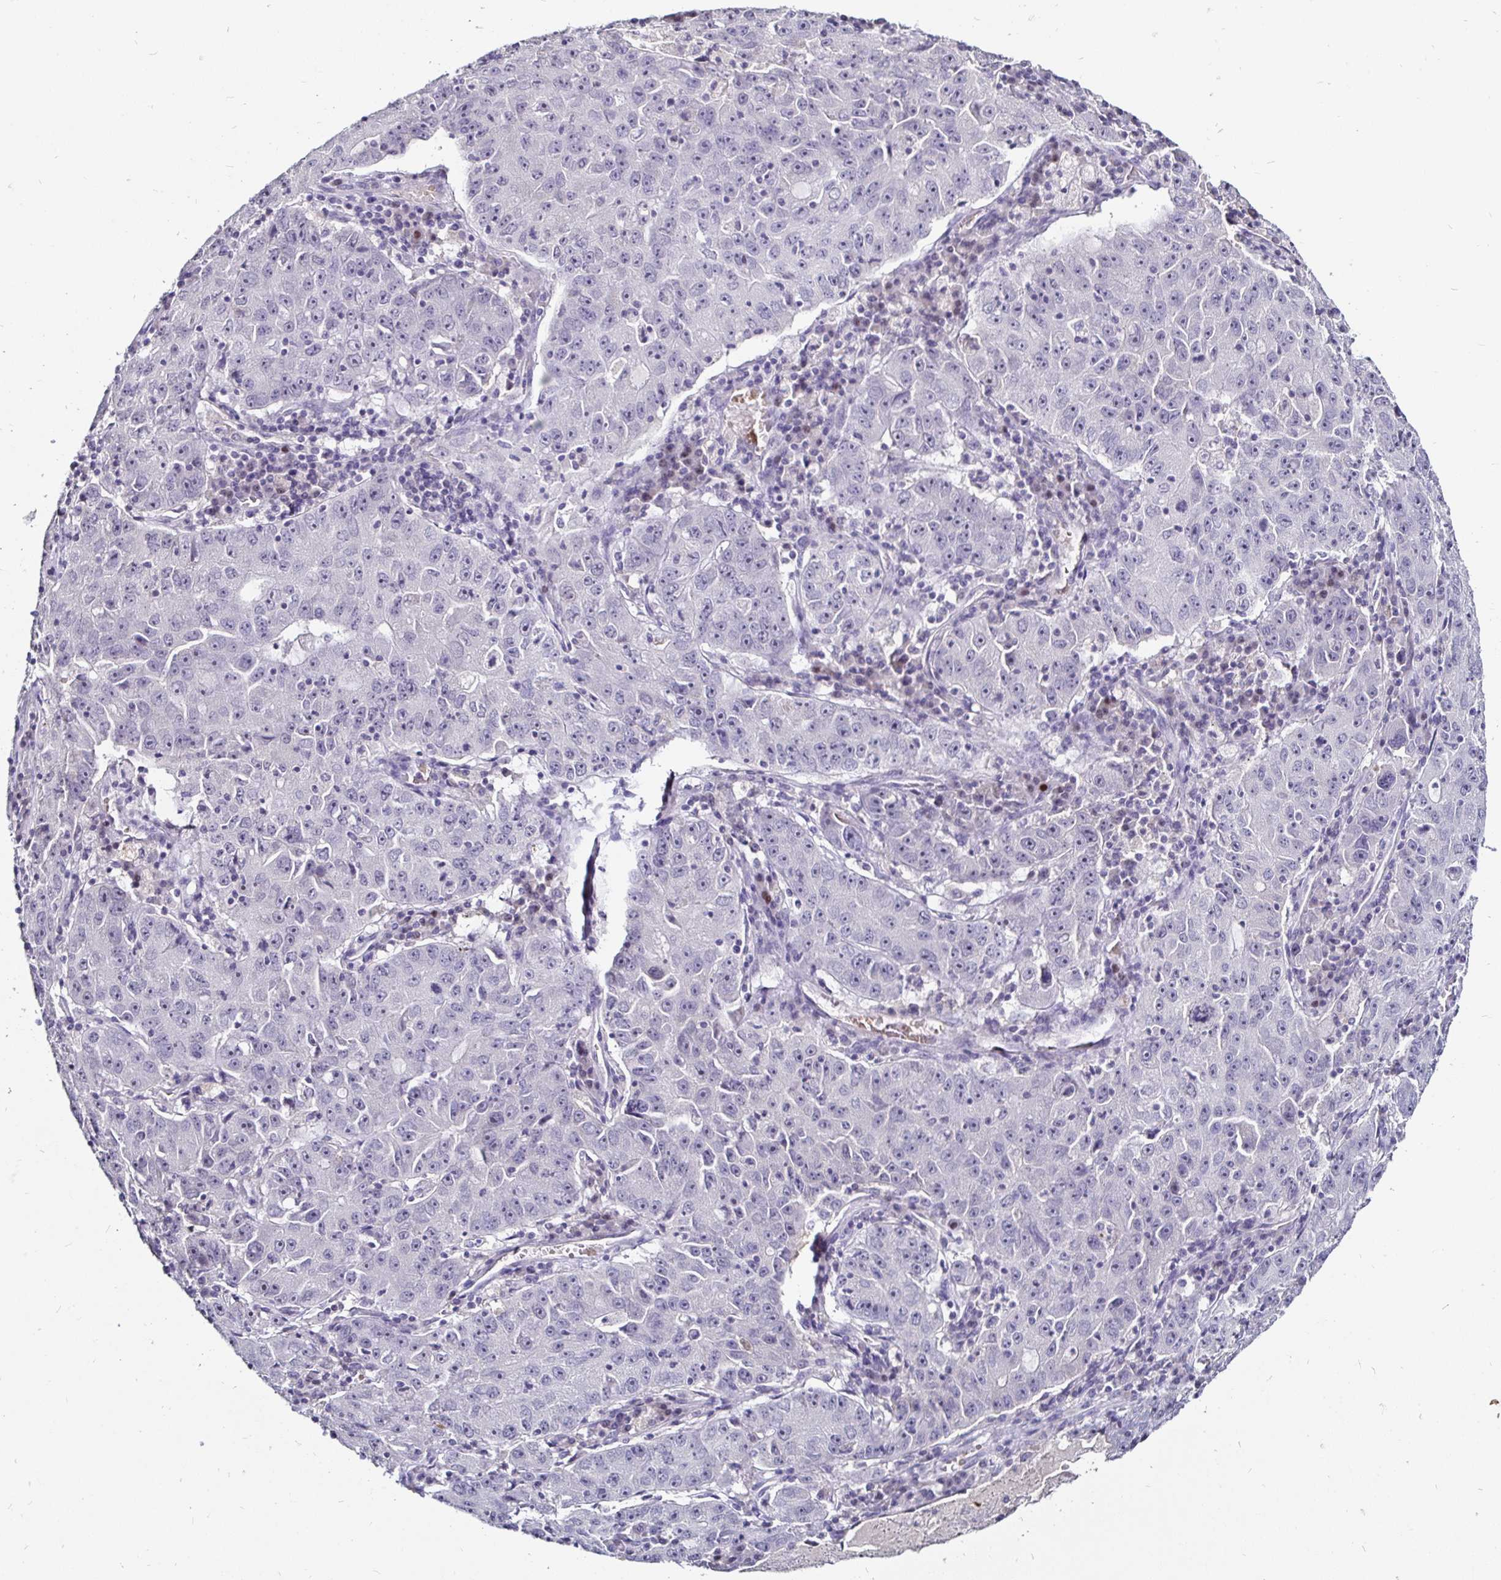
{"staining": {"intensity": "negative", "quantity": "none", "location": "none"}, "tissue": "lung cancer", "cell_type": "Tumor cells", "image_type": "cancer", "snomed": [{"axis": "morphology", "description": "Normal morphology"}, {"axis": "morphology", "description": "Adenocarcinoma, NOS"}, {"axis": "topography", "description": "Lymph node"}, {"axis": "topography", "description": "Lung"}], "caption": "DAB (3,3'-diaminobenzidine) immunohistochemical staining of lung cancer (adenocarcinoma) reveals no significant positivity in tumor cells. (DAB (3,3'-diaminobenzidine) IHC visualized using brightfield microscopy, high magnification).", "gene": "FAIM2", "patient": {"sex": "female", "age": 57}}